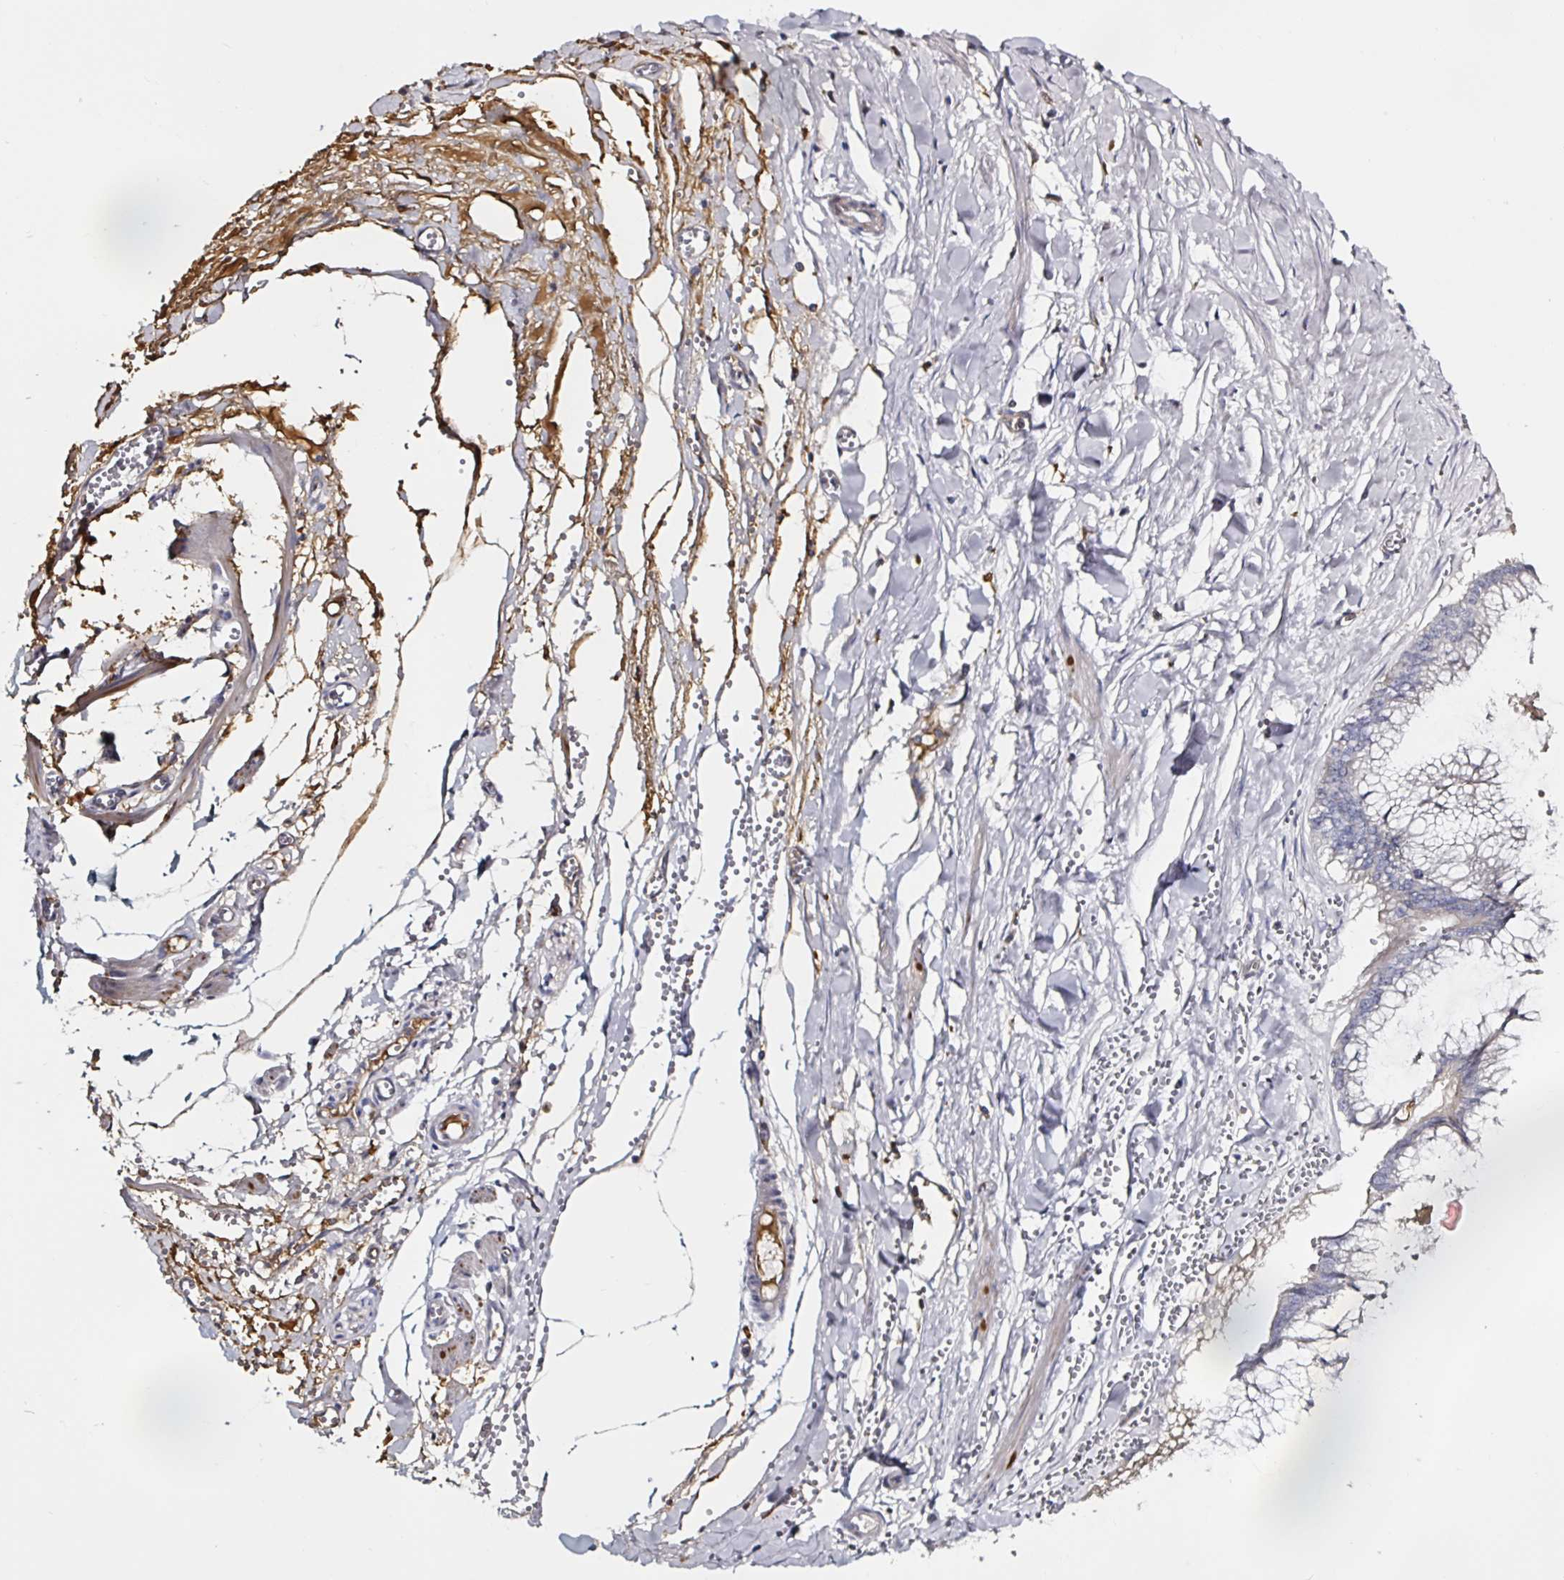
{"staining": {"intensity": "negative", "quantity": "none", "location": "none"}, "tissue": "ovarian cancer", "cell_type": "Tumor cells", "image_type": "cancer", "snomed": [{"axis": "morphology", "description": "Cystadenocarcinoma, mucinous, NOS"}, {"axis": "topography", "description": "Ovary"}], "caption": "Immunohistochemistry (IHC) photomicrograph of neoplastic tissue: mucinous cystadenocarcinoma (ovarian) stained with DAB (3,3'-diaminobenzidine) exhibits no significant protein positivity in tumor cells.", "gene": "ACSBG2", "patient": {"sex": "female", "age": 44}}